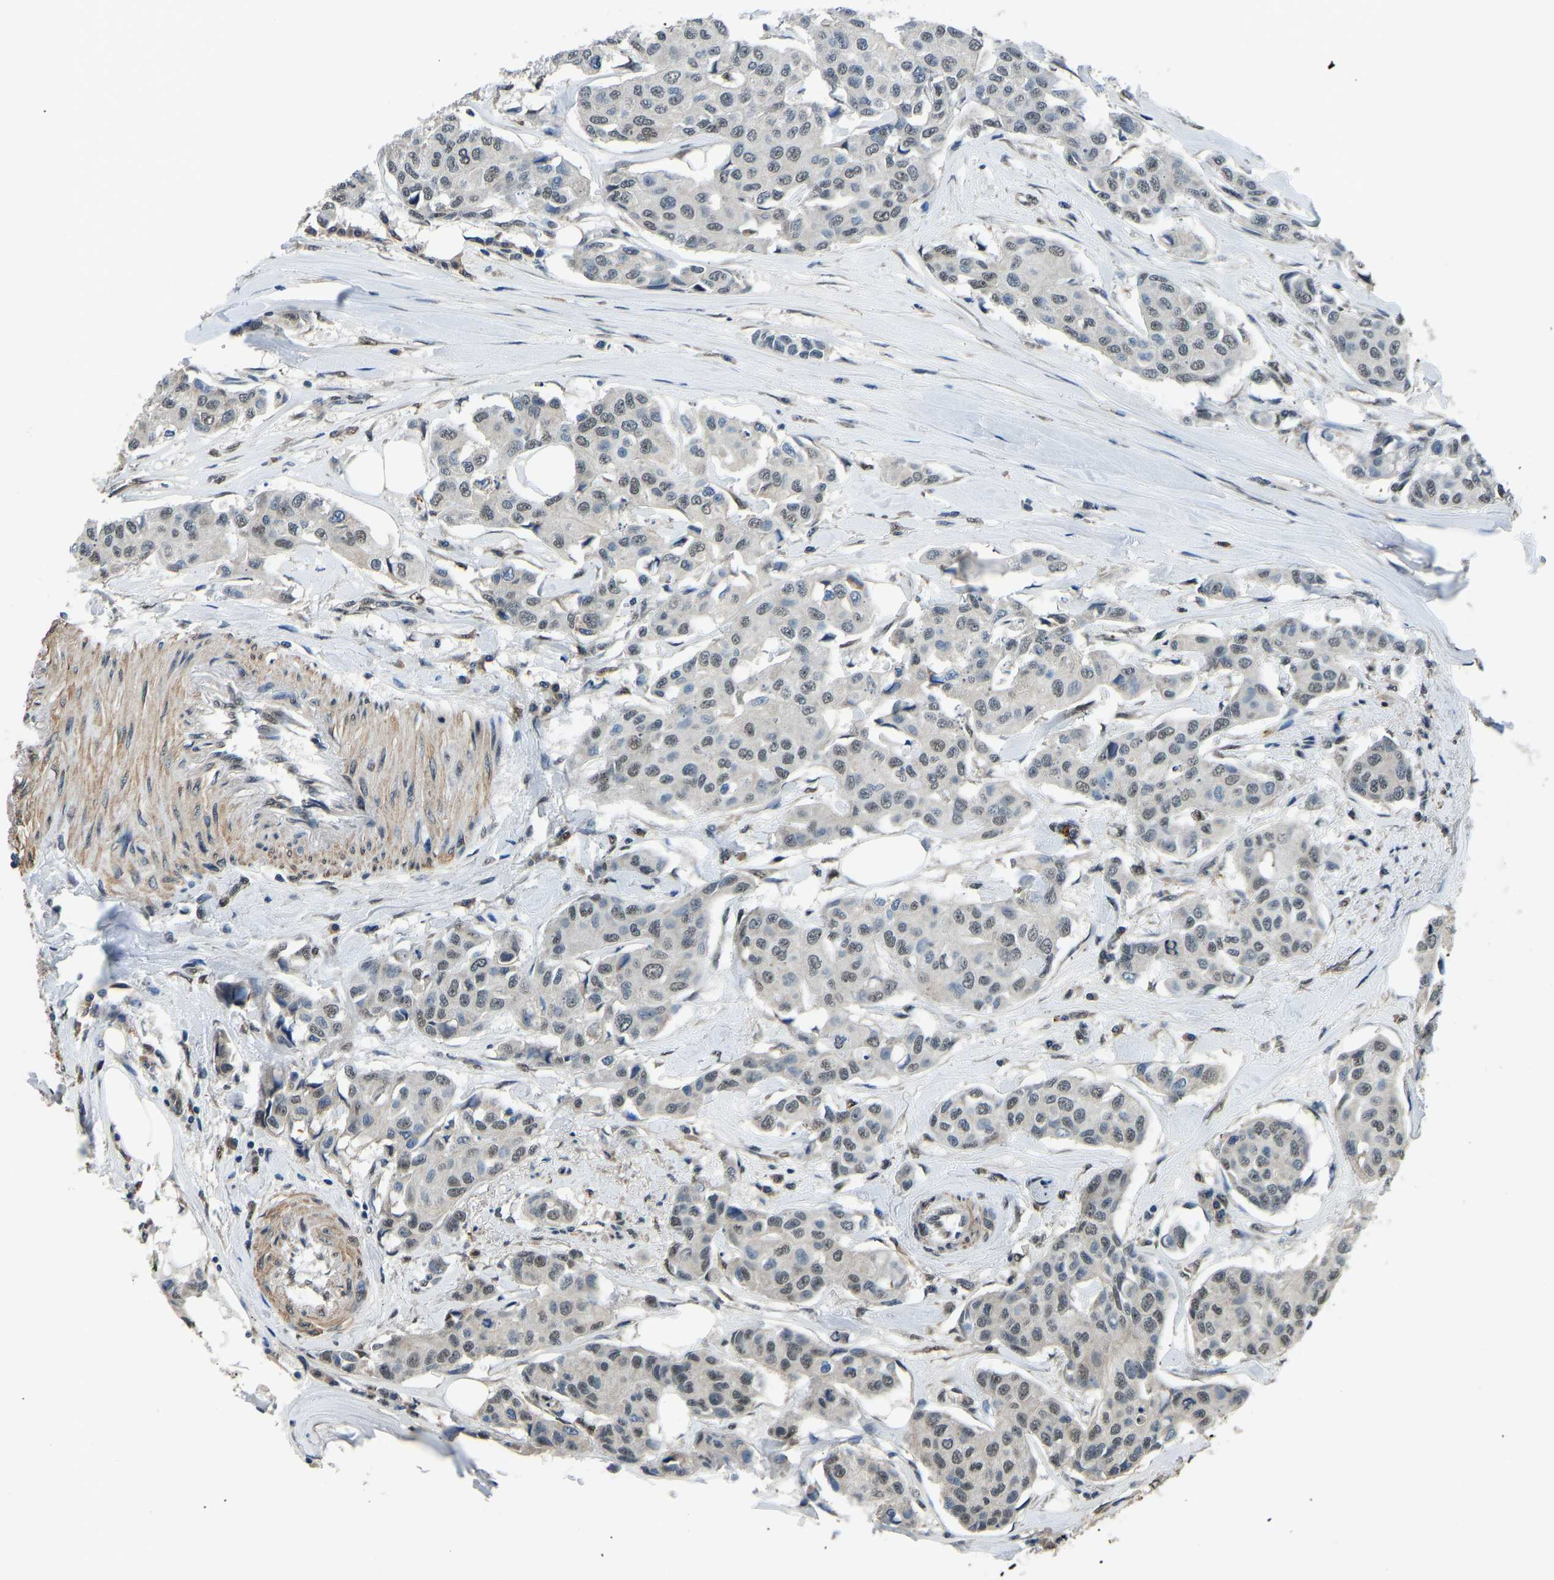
{"staining": {"intensity": "weak", "quantity": "25%-75%", "location": "nuclear"}, "tissue": "breast cancer", "cell_type": "Tumor cells", "image_type": "cancer", "snomed": [{"axis": "morphology", "description": "Duct carcinoma"}, {"axis": "topography", "description": "Breast"}], "caption": "Tumor cells display low levels of weak nuclear expression in approximately 25%-75% of cells in human infiltrating ductal carcinoma (breast).", "gene": "FOS", "patient": {"sex": "female", "age": 80}}